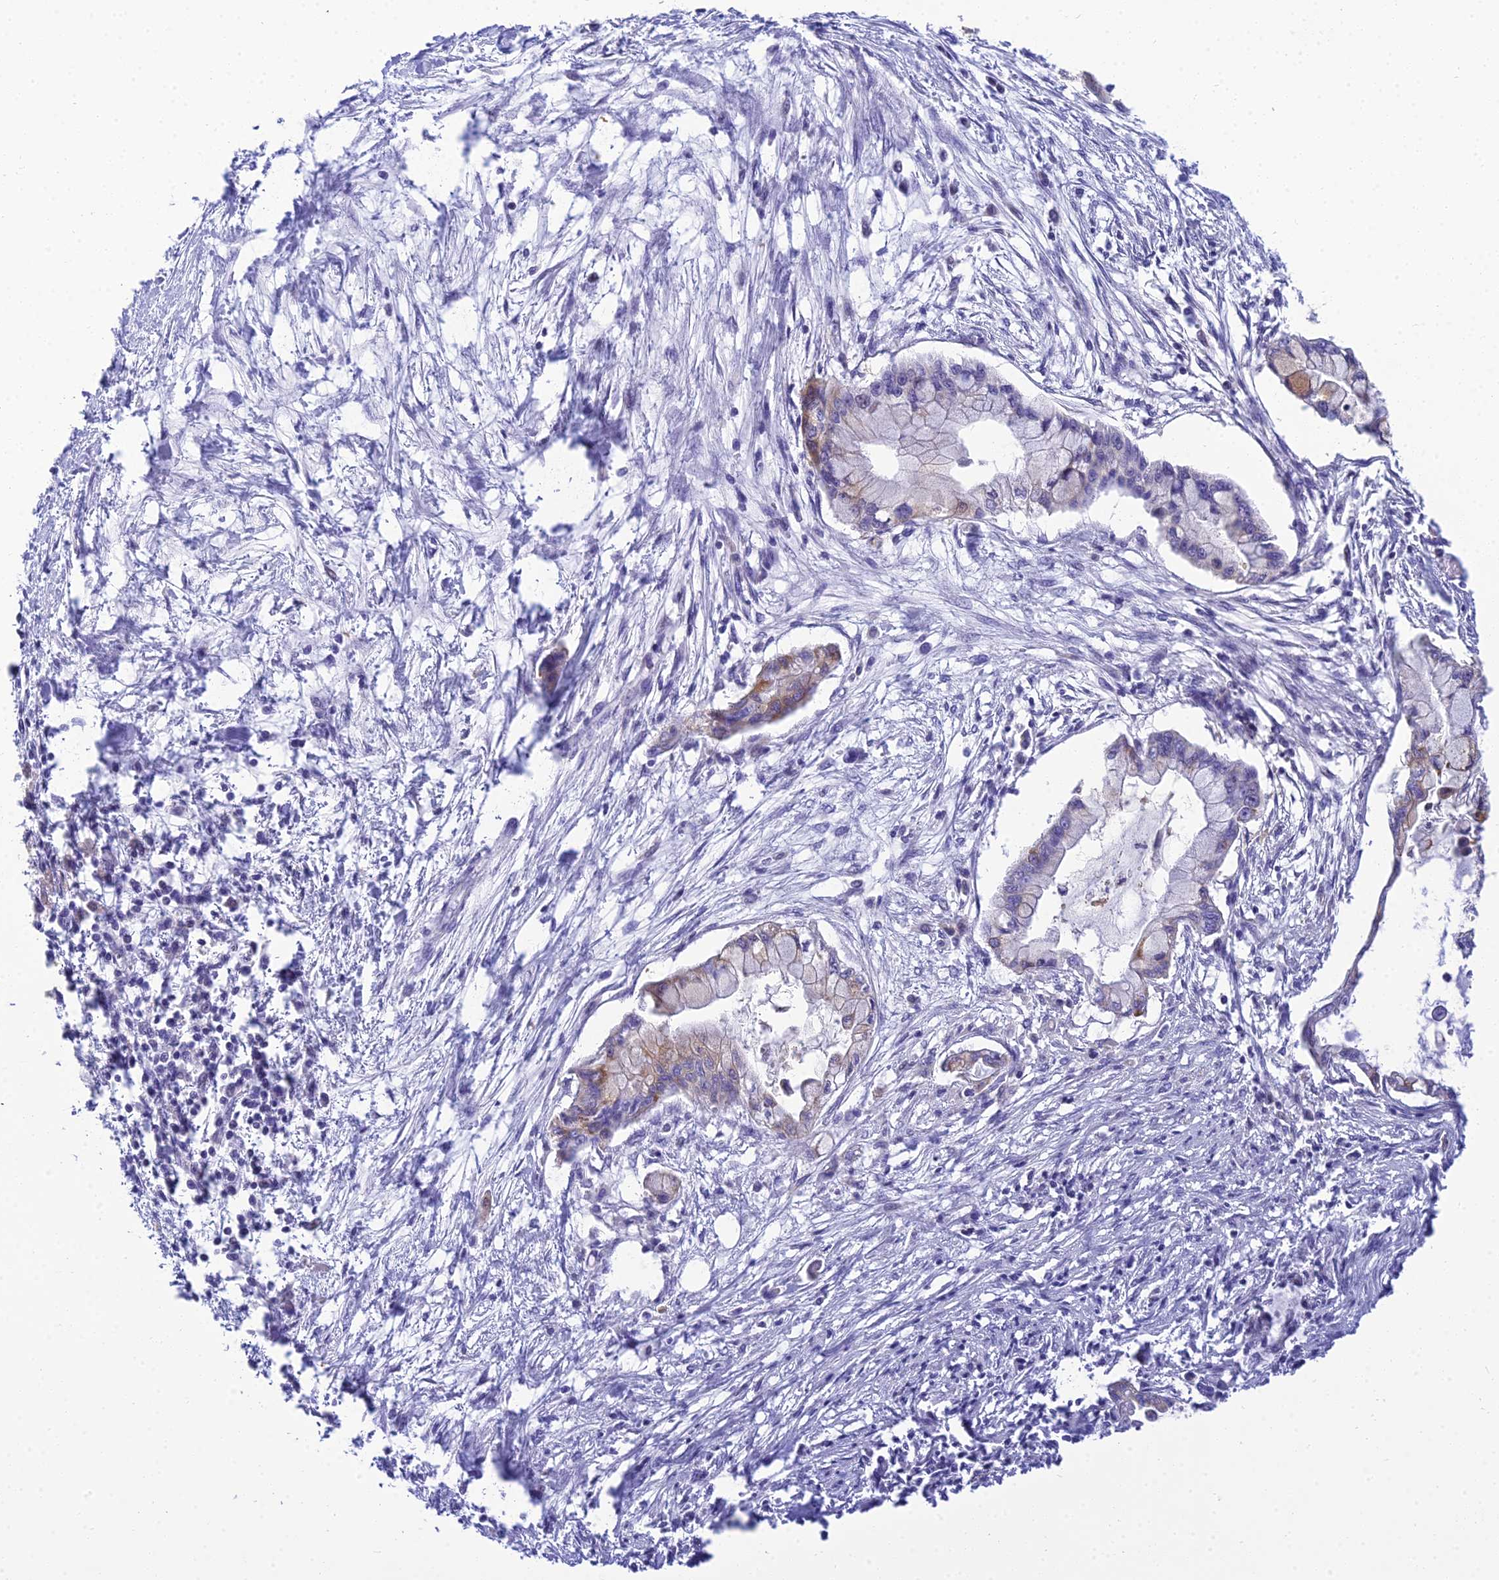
{"staining": {"intensity": "moderate", "quantity": "<25%", "location": "cytoplasmic/membranous"}, "tissue": "pancreatic cancer", "cell_type": "Tumor cells", "image_type": "cancer", "snomed": [{"axis": "morphology", "description": "Adenocarcinoma, NOS"}, {"axis": "topography", "description": "Pancreas"}], "caption": "IHC histopathology image of human pancreatic cancer stained for a protein (brown), which displays low levels of moderate cytoplasmic/membranous staining in approximately <25% of tumor cells.", "gene": "ZMIZ1", "patient": {"sex": "male", "age": 48}}